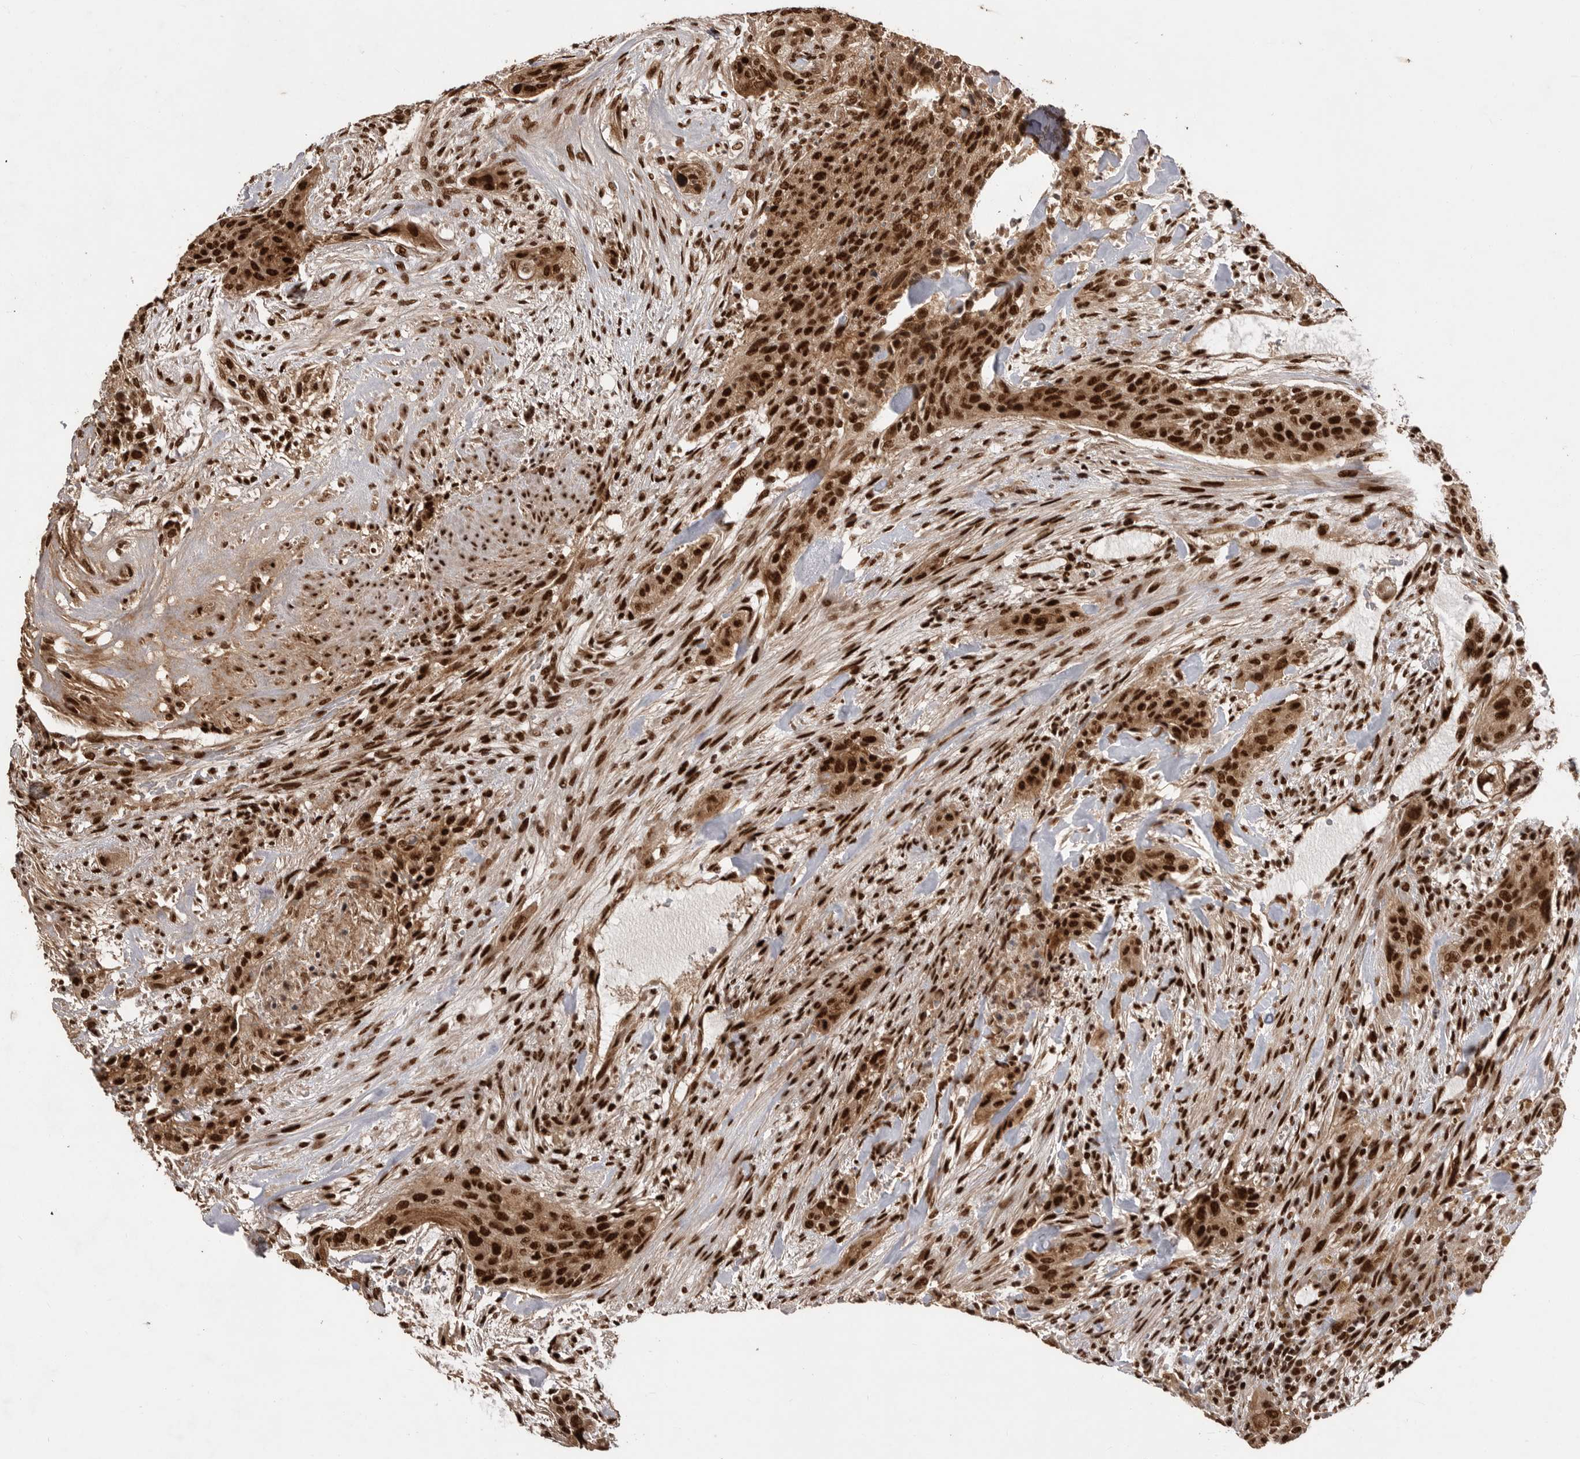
{"staining": {"intensity": "strong", "quantity": ">75%", "location": "nuclear"}, "tissue": "urothelial cancer", "cell_type": "Tumor cells", "image_type": "cancer", "snomed": [{"axis": "morphology", "description": "Urothelial carcinoma, High grade"}, {"axis": "topography", "description": "Urinary bladder"}], "caption": "Strong nuclear protein expression is seen in about >75% of tumor cells in urothelial cancer. (DAB IHC with brightfield microscopy, high magnification).", "gene": "PPP1R8", "patient": {"sex": "male", "age": 35}}